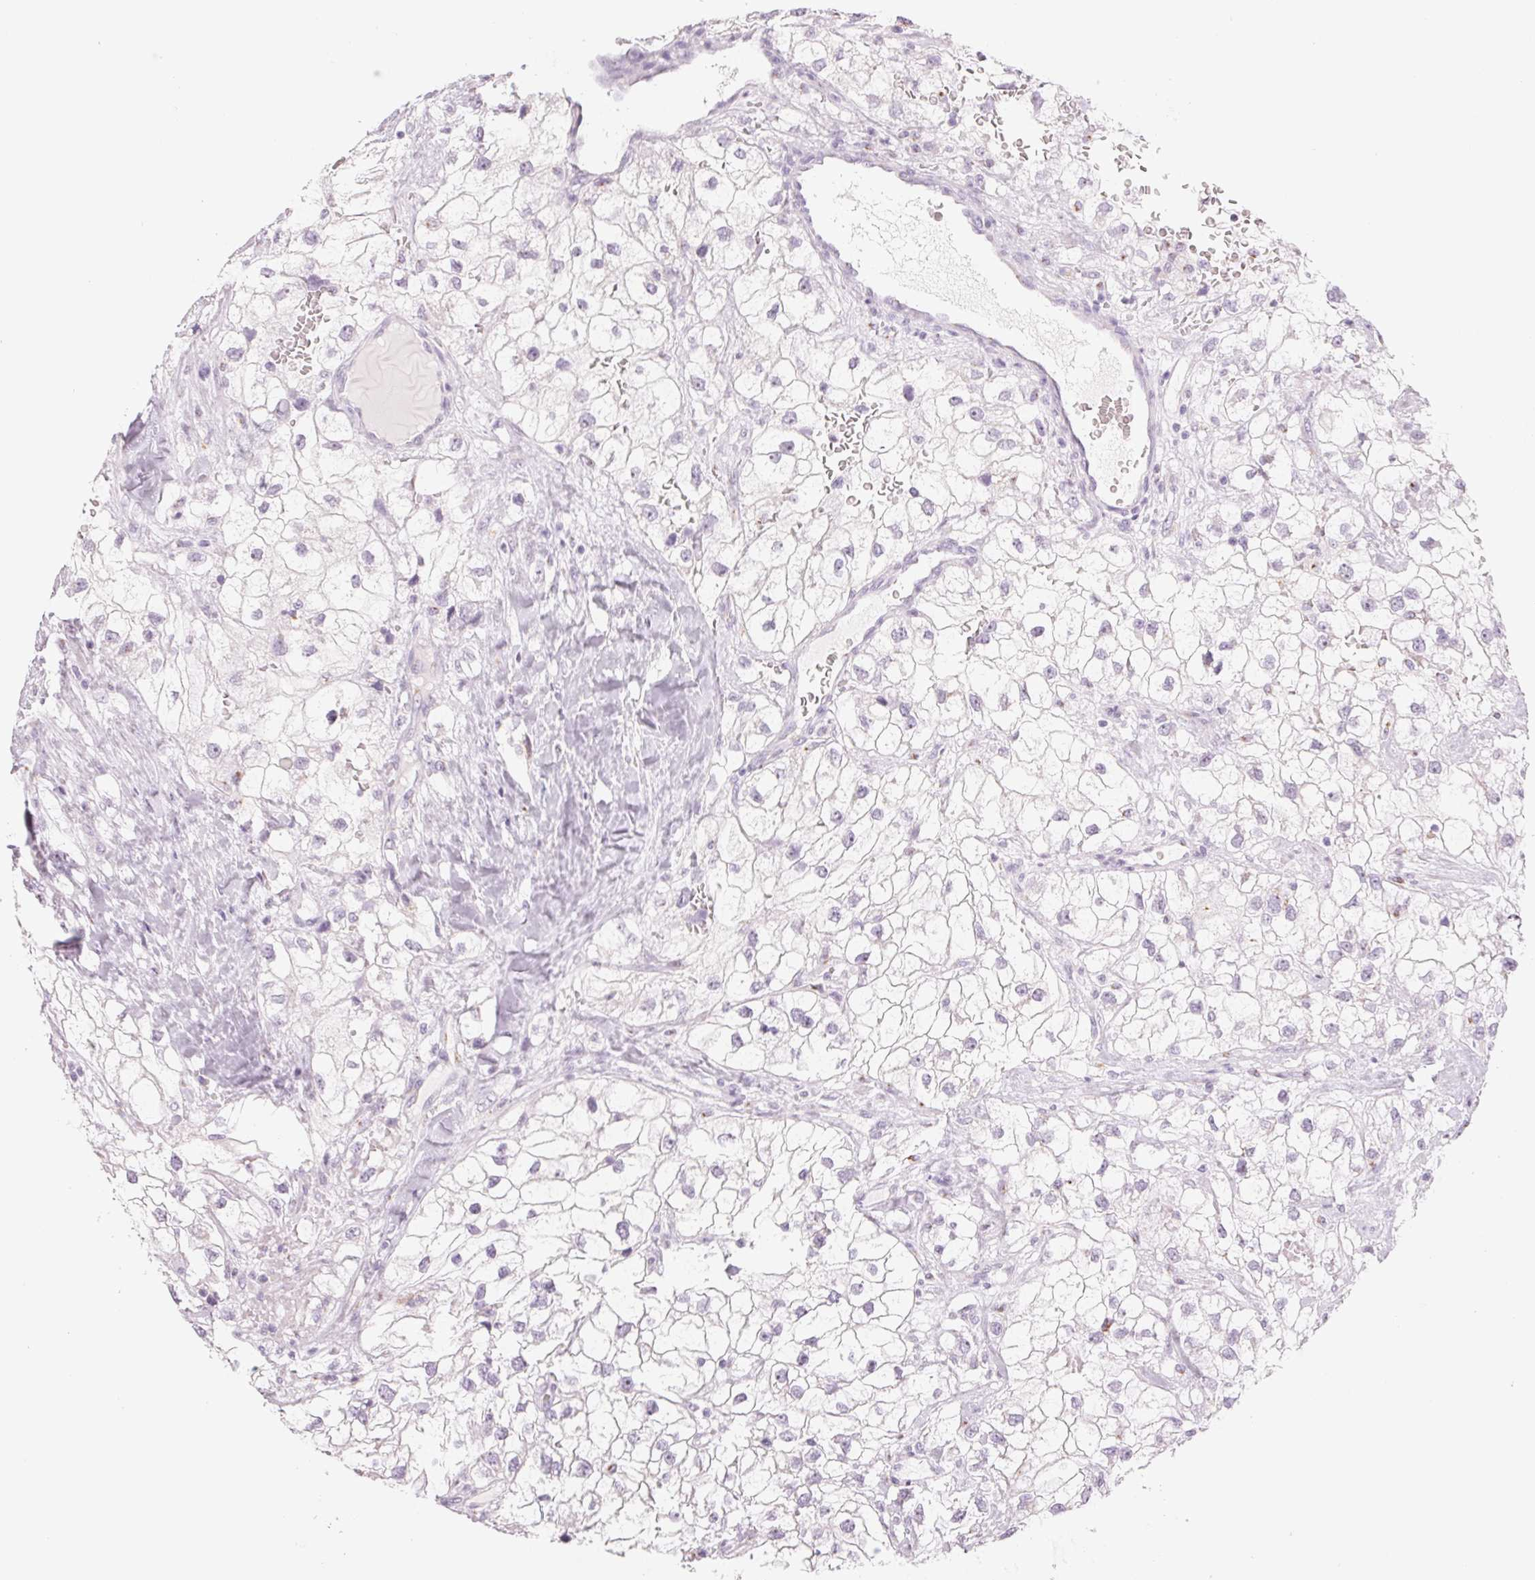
{"staining": {"intensity": "negative", "quantity": "none", "location": "none"}, "tissue": "renal cancer", "cell_type": "Tumor cells", "image_type": "cancer", "snomed": [{"axis": "morphology", "description": "Adenocarcinoma, NOS"}, {"axis": "topography", "description": "Kidney"}], "caption": "Tumor cells show no significant protein staining in renal cancer (adenocarcinoma).", "gene": "GALNT7", "patient": {"sex": "male", "age": 59}}